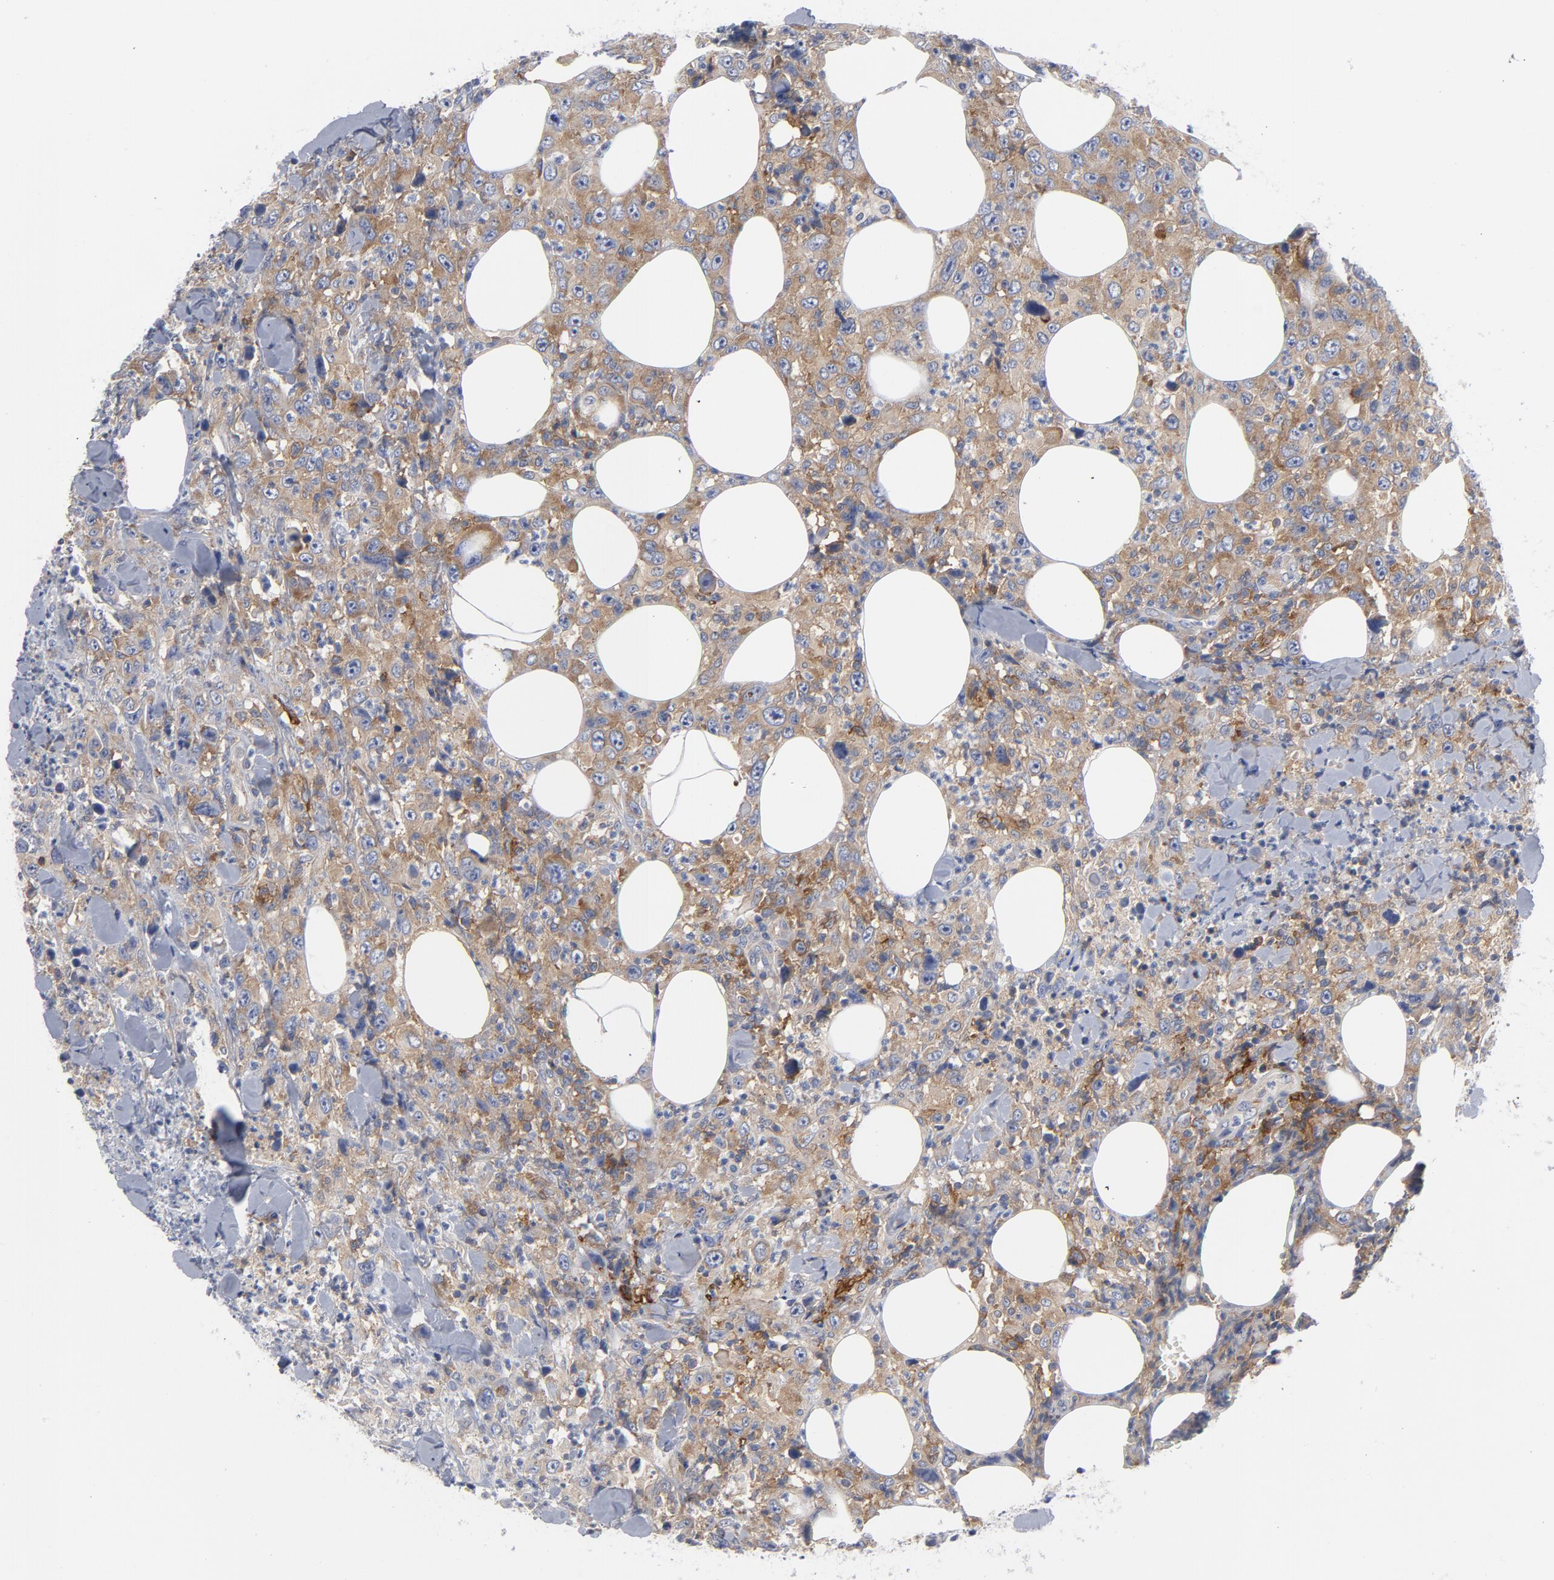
{"staining": {"intensity": "moderate", "quantity": "25%-75%", "location": "cytoplasmic/membranous"}, "tissue": "thyroid cancer", "cell_type": "Tumor cells", "image_type": "cancer", "snomed": [{"axis": "morphology", "description": "Carcinoma, NOS"}, {"axis": "topography", "description": "Thyroid gland"}], "caption": "IHC (DAB) staining of thyroid cancer (carcinoma) shows moderate cytoplasmic/membranous protein positivity in about 25%-75% of tumor cells.", "gene": "CD86", "patient": {"sex": "female", "age": 77}}